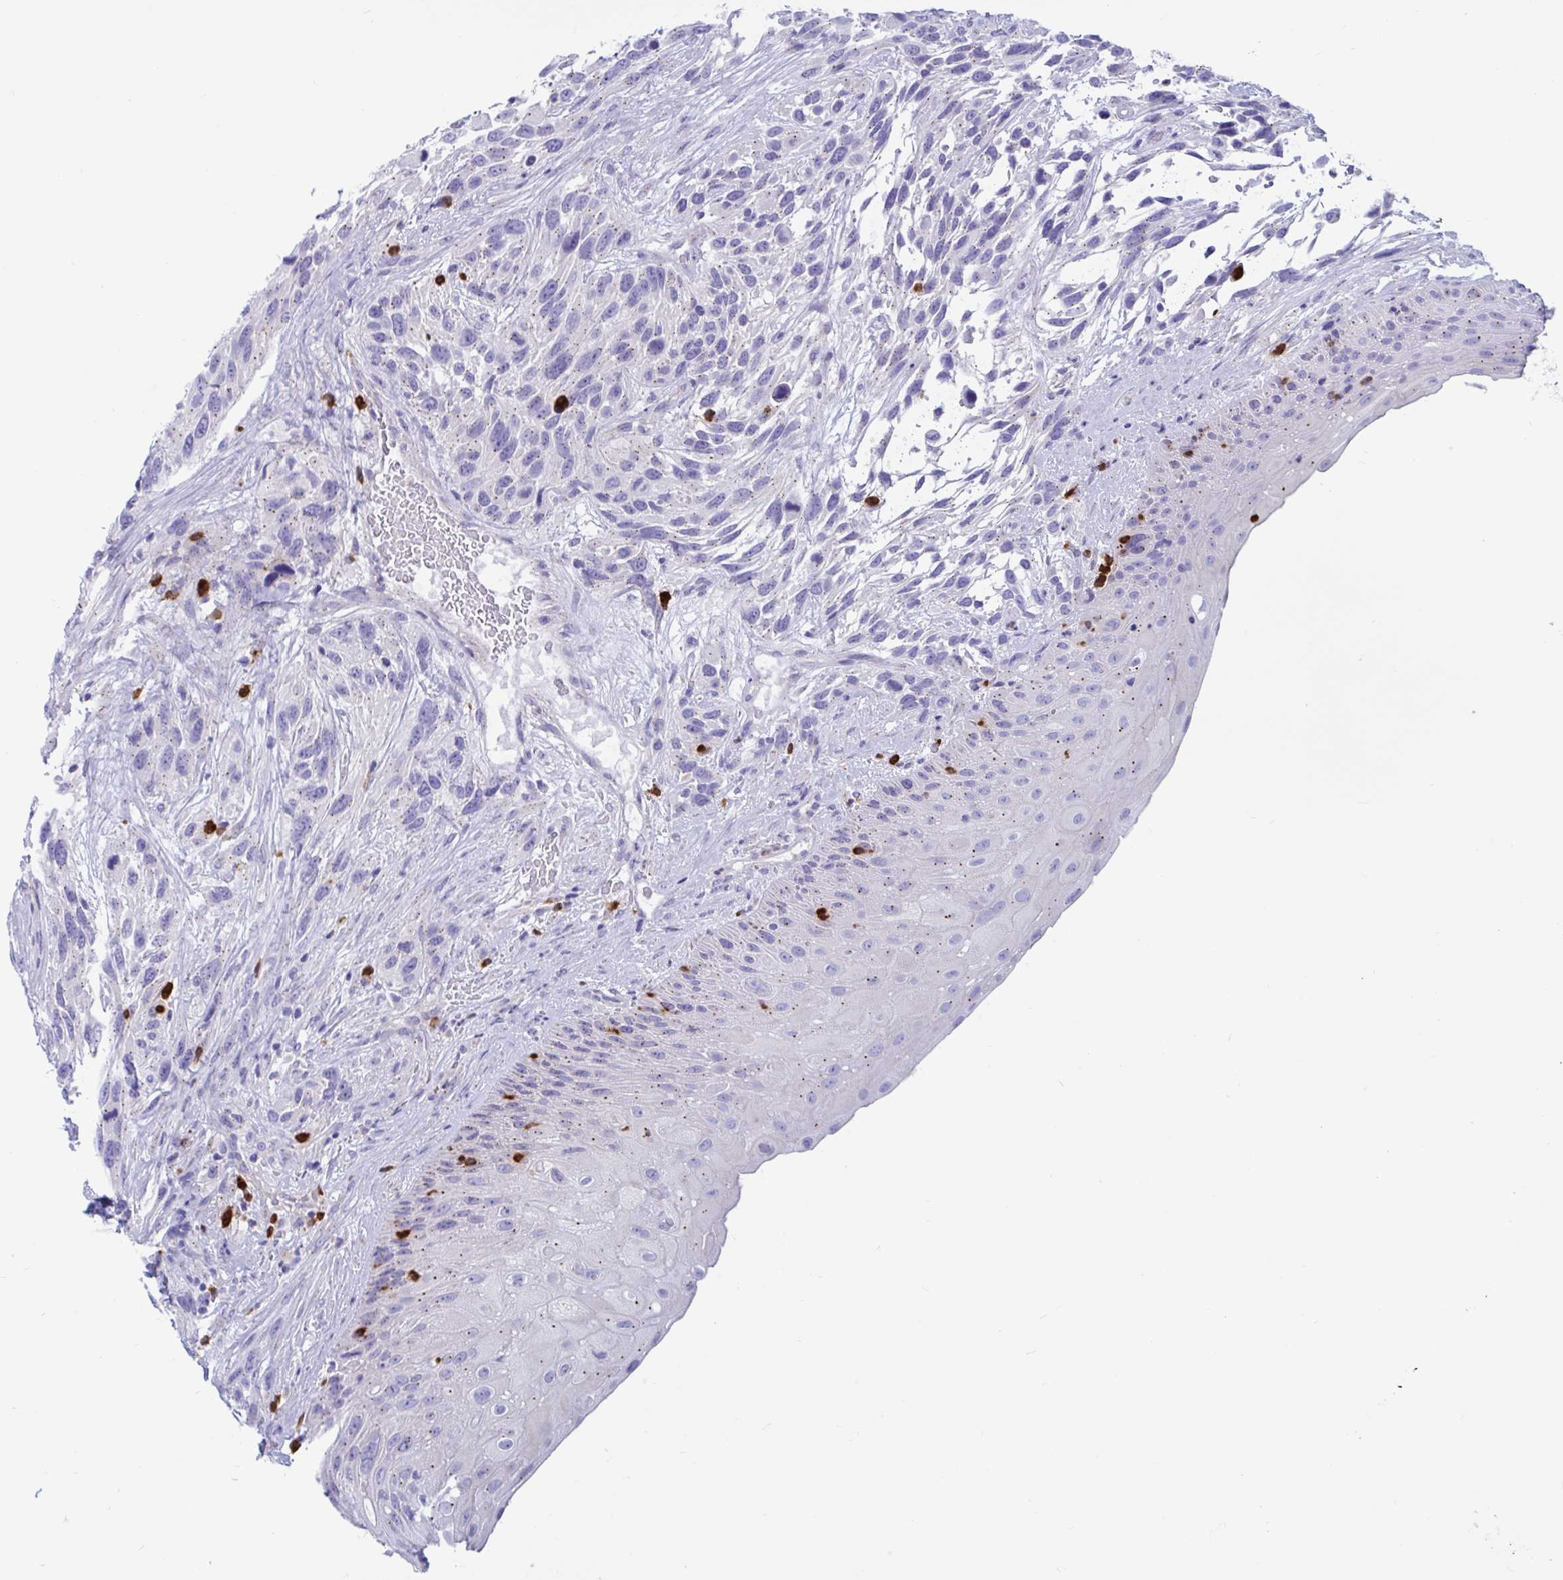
{"staining": {"intensity": "weak", "quantity": "25%-75%", "location": "cytoplasmic/membranous"}, "tissue": "urothelial cancer", "cell_type": "Tumor cells", "image_type": "cancer", "snomed": [{"axis": "morphology", "description": "Urothelial carcinoma, High grade"}, {"axis": "topography", "description": "Urinary bladder"}], "caption": "Weak cytoplasmic/membranous protein expression is appreciated in about 25%-75% of tumor cells in high-grade urothelial carcinoma. (IHC, brightfield microscopy, high magnification).", "gene": "RNASE3", "patient": {"sex": "female", "age": 70}}